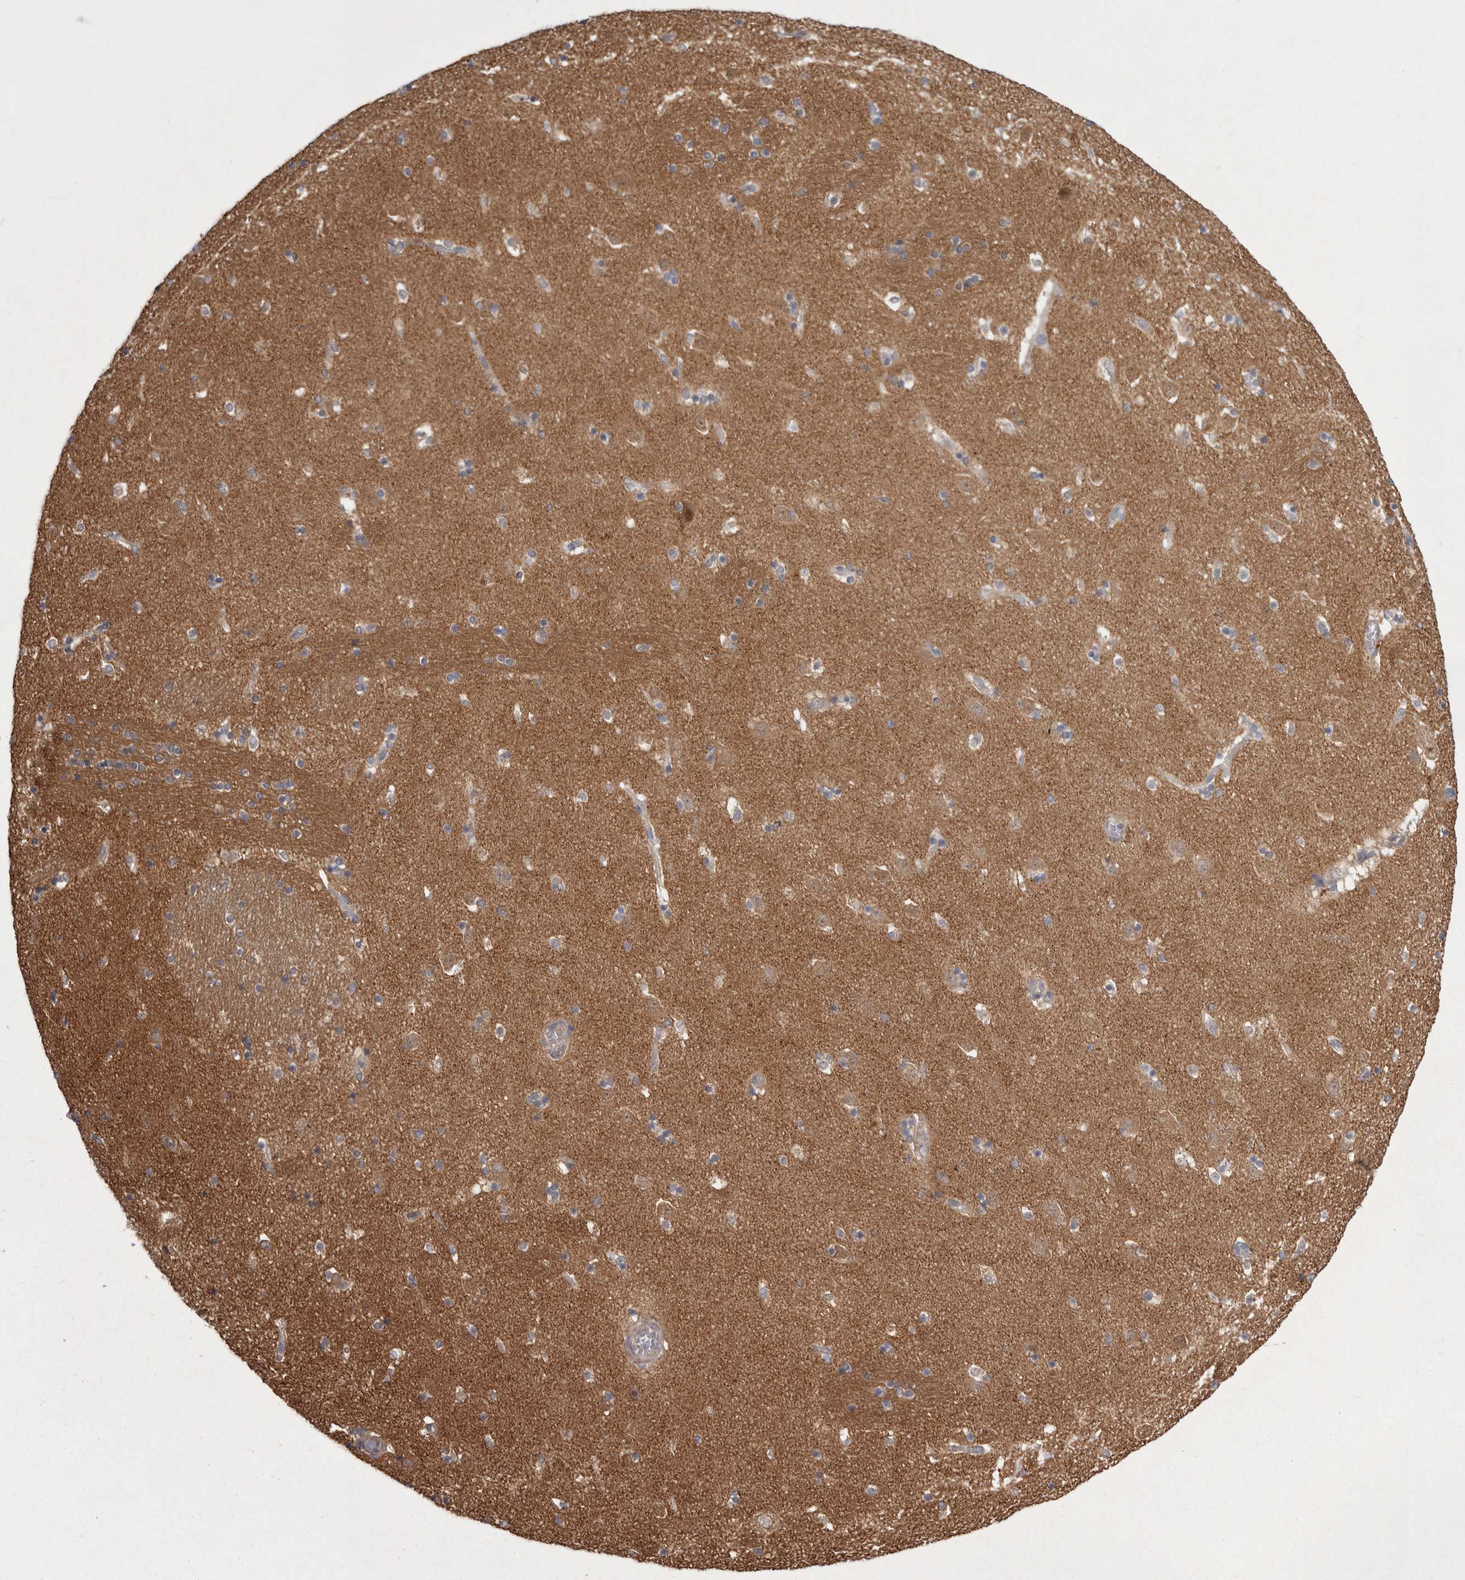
{"staining": {"intensity": "moderate", "quantity": "<25%", "location": "cytoplasmic/membranous"}, "tissue": "caudate", "cell_type": "Glial cells", "image_type": "normal", "snomed": [{"axis": "morphology", "description": "Normal tissue, NOS"}, {"axis": "topography", "description": "Lateral ventricle wall"}], "caption": "This micrograph demonstrates immunohistochemistry (IHC) staining of unremarkable caudate, with low moderate cytoplasmic/membranous positivity in about <25% of glial cells.", "gene": "WDR47", "patient": {"sex": "male", "age": 45}}